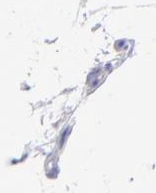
{"staining": {"intensity": "negative", "quantity": "none", "location": "none"}, "tissue": "adipose tissue", "cell_type": "Adipocytes", "image_type": "normal", "snomed": [{"axis": "morphology", "description": "Normal tissue, NOS"}, {"axis": "morphology", "description": "Duct carcinoma"}, {"axis": "topography", "description": "Breast"}, {"axis": "topography", "description": "Adipose tissue"}], "caption": "IHC of normal human adipose tissue displays no expression in adipocytes.", "gene": "GYPA", "patient": {"sex": "female", "age": 37}}